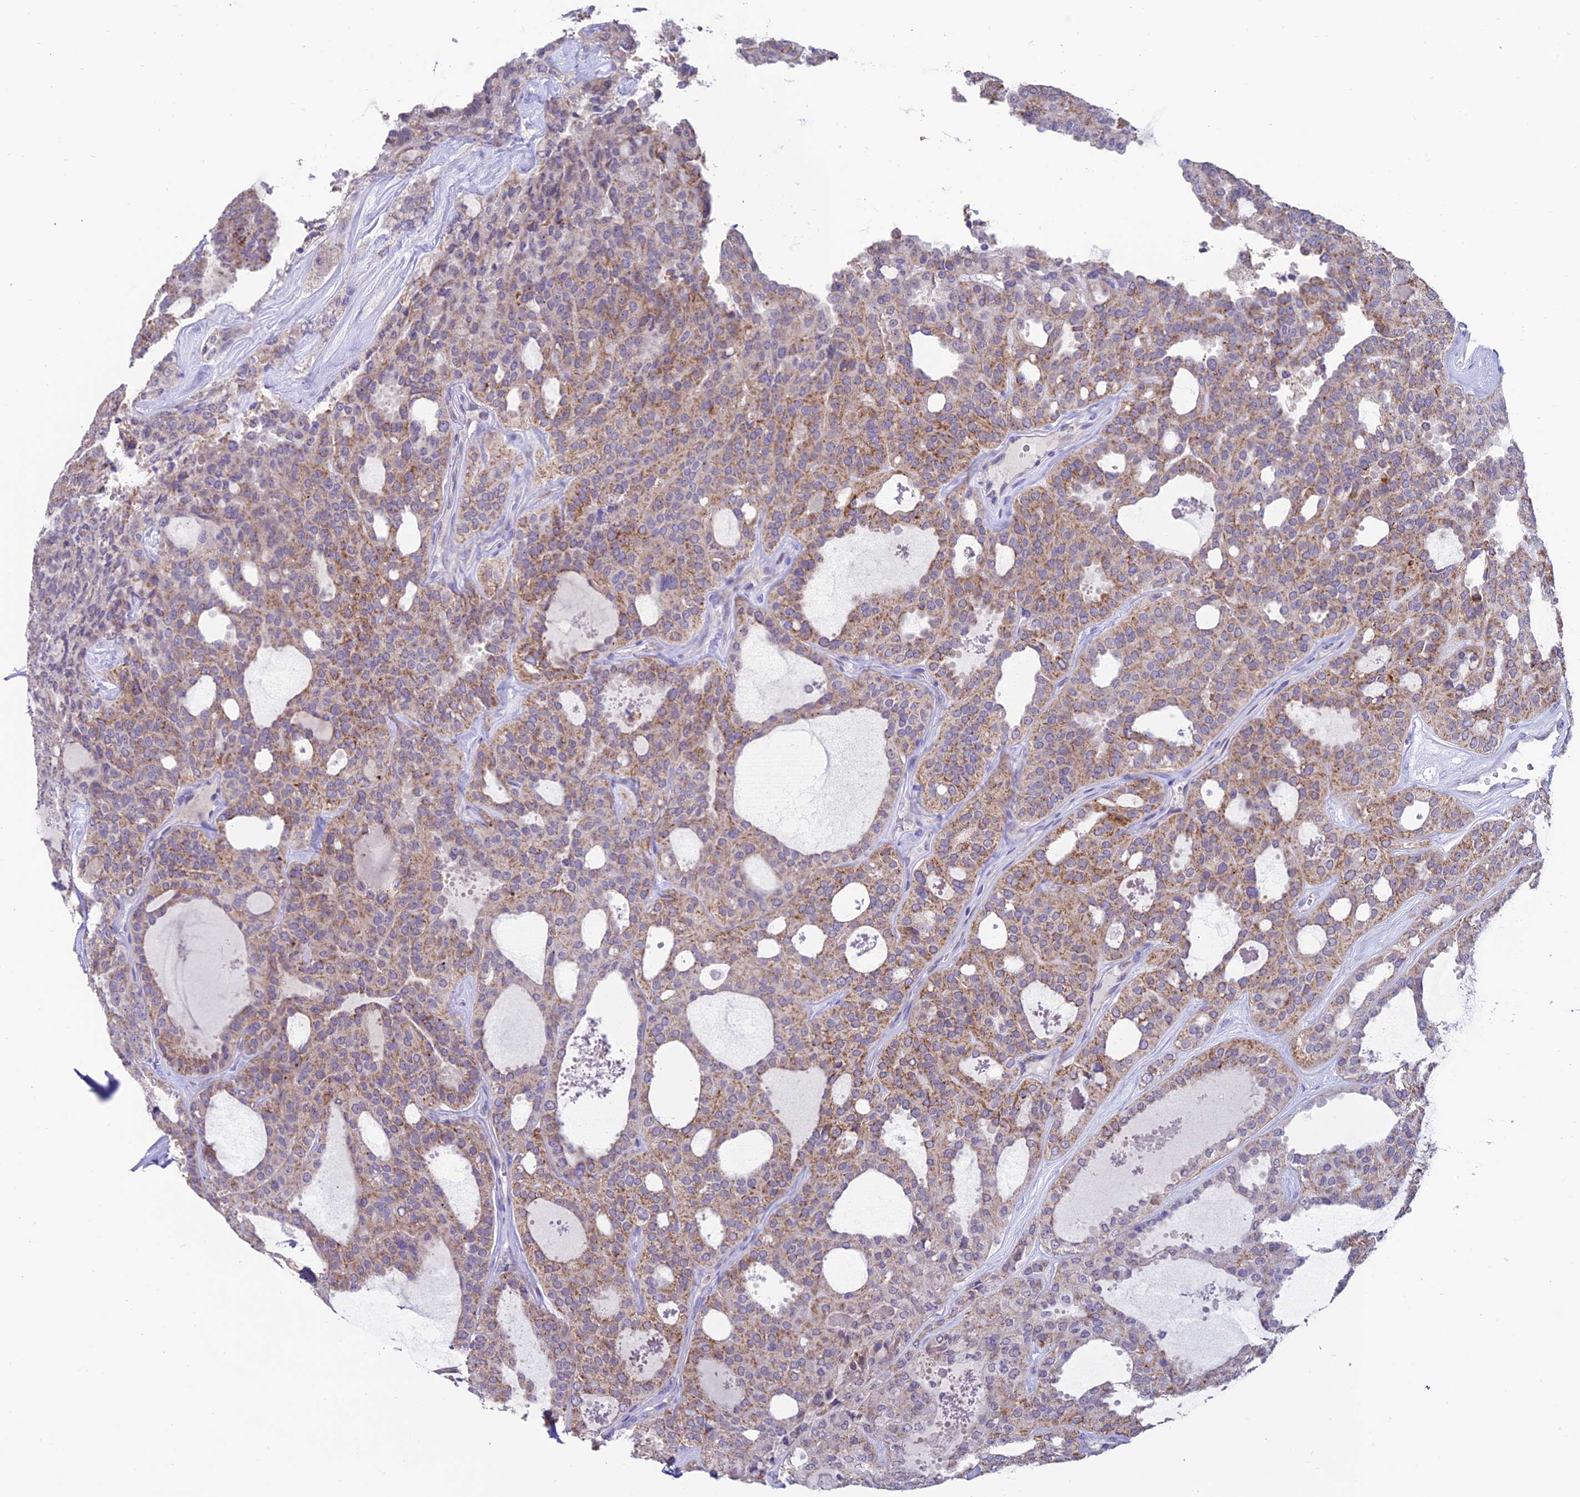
{"staining": {"intensity": "moderate", "quantity": "25%-75%", "location": "cytoplasmic/membranous"}, "tissue": "thyroid cancer", "cell_type": "Tumor cells", "image_type": "cancer", "snomed": [{"axis": "morphology", "description": "Follicular adenoma carcinoma, NOS"}, {"axis": "topography", "description": "Thyroid gland"}], "caption": "A histopathology image showing moderate cytoplasmic/membranous positivity in approximately 25%-75% of tumor cells in thyroid cancer (follicular adenoma carcinoma), as visualized by brown immunohistochemical staining.", "gene": "SLC10A1", "patient": {"sex": "male", "age": 75}}